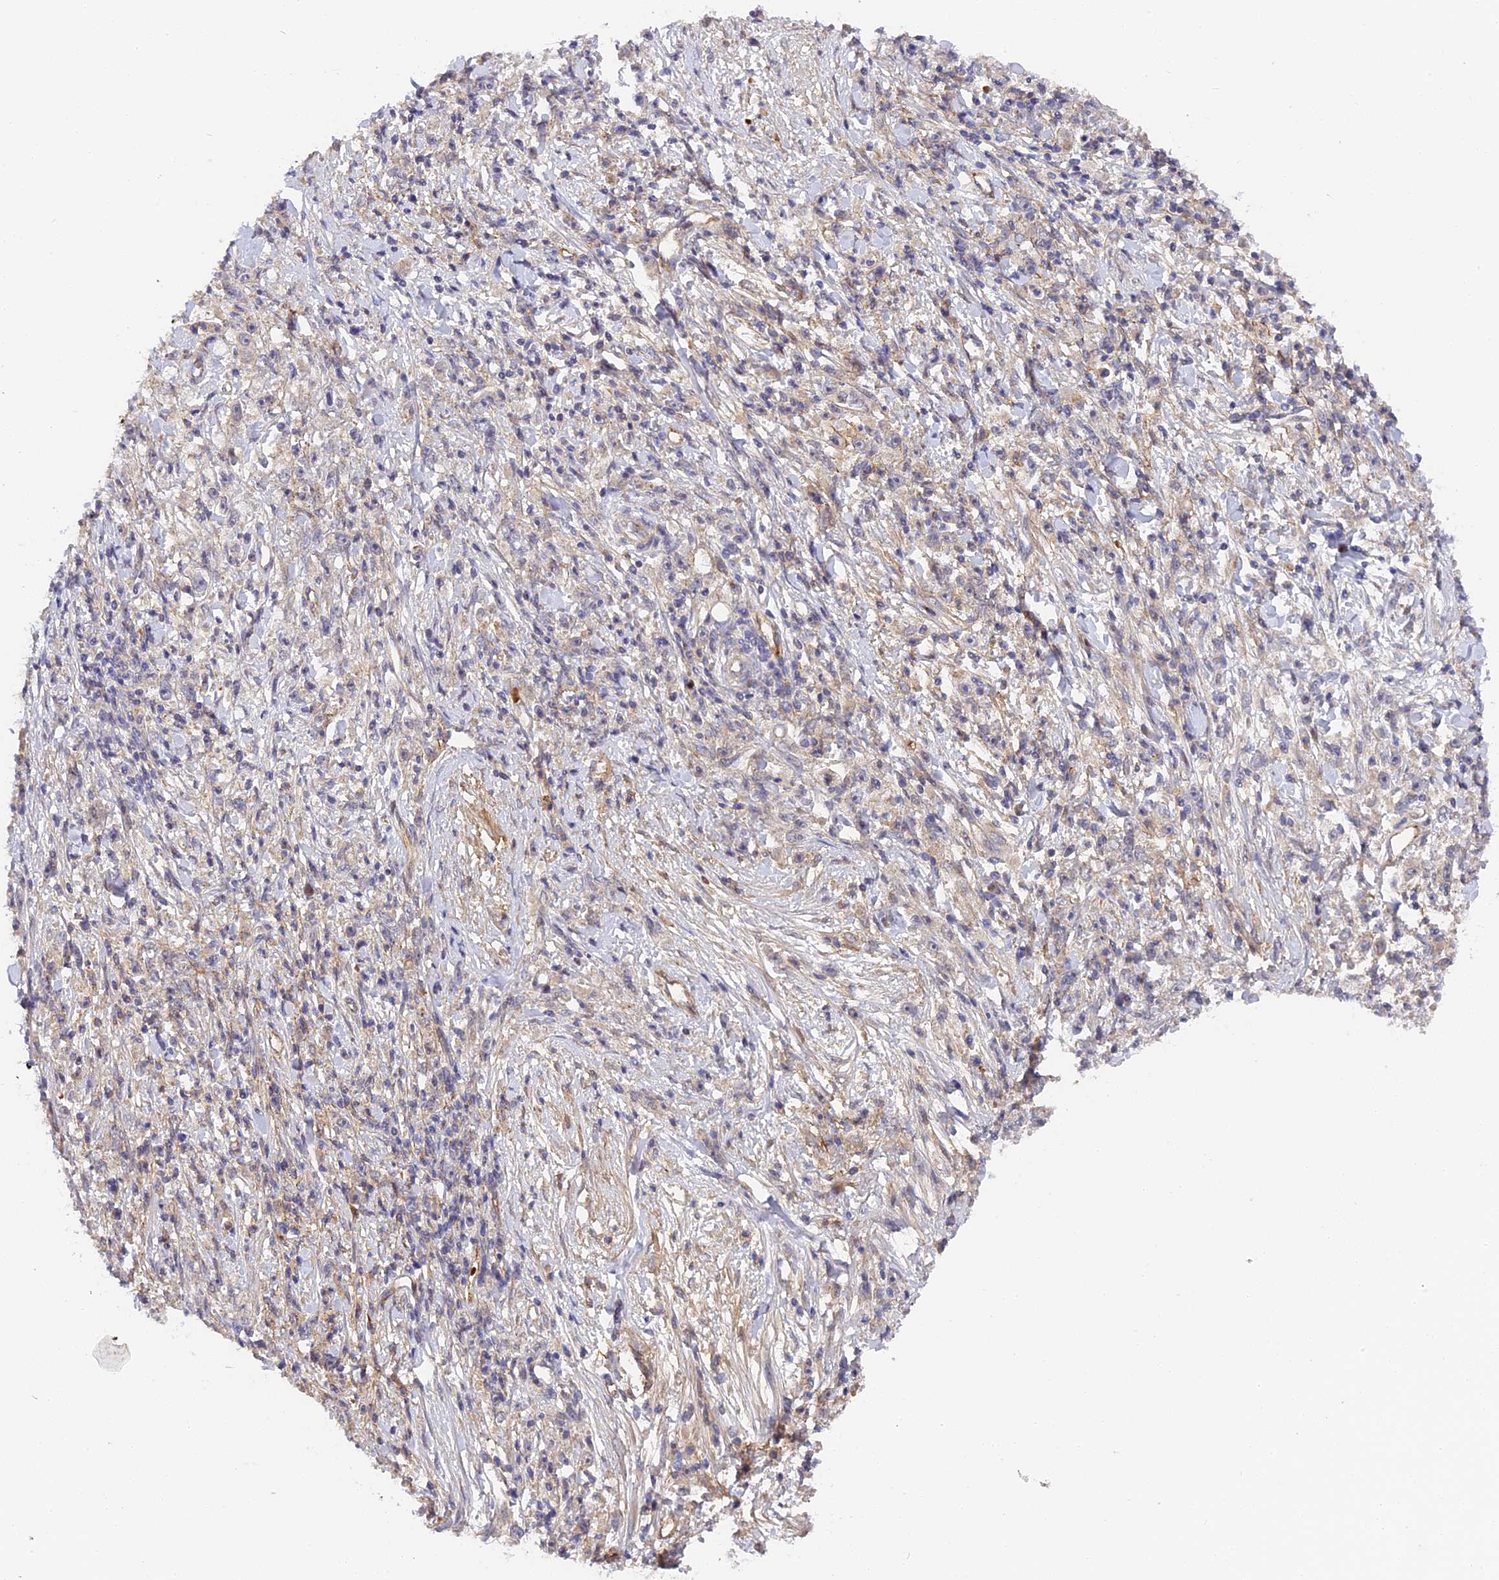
{"staining": {"intensity": "negative", "quantity": "none", "location": "none"}, "tissue": "stomach cancer", "cell_type": "Tumor cells", "image_type": "cancer", "snomed": [{"axis": "morphology", "description": "Adenocarcinoma, NOS"}, {"axis": "topography", "description": "Stomach"}], "caption": "Immunohistochemistry of adenocarcinoma (stomach) exhibits no expression in tumor cells.", "gene": "MISP3", "patient": {"sex": "female", "age": 59}}